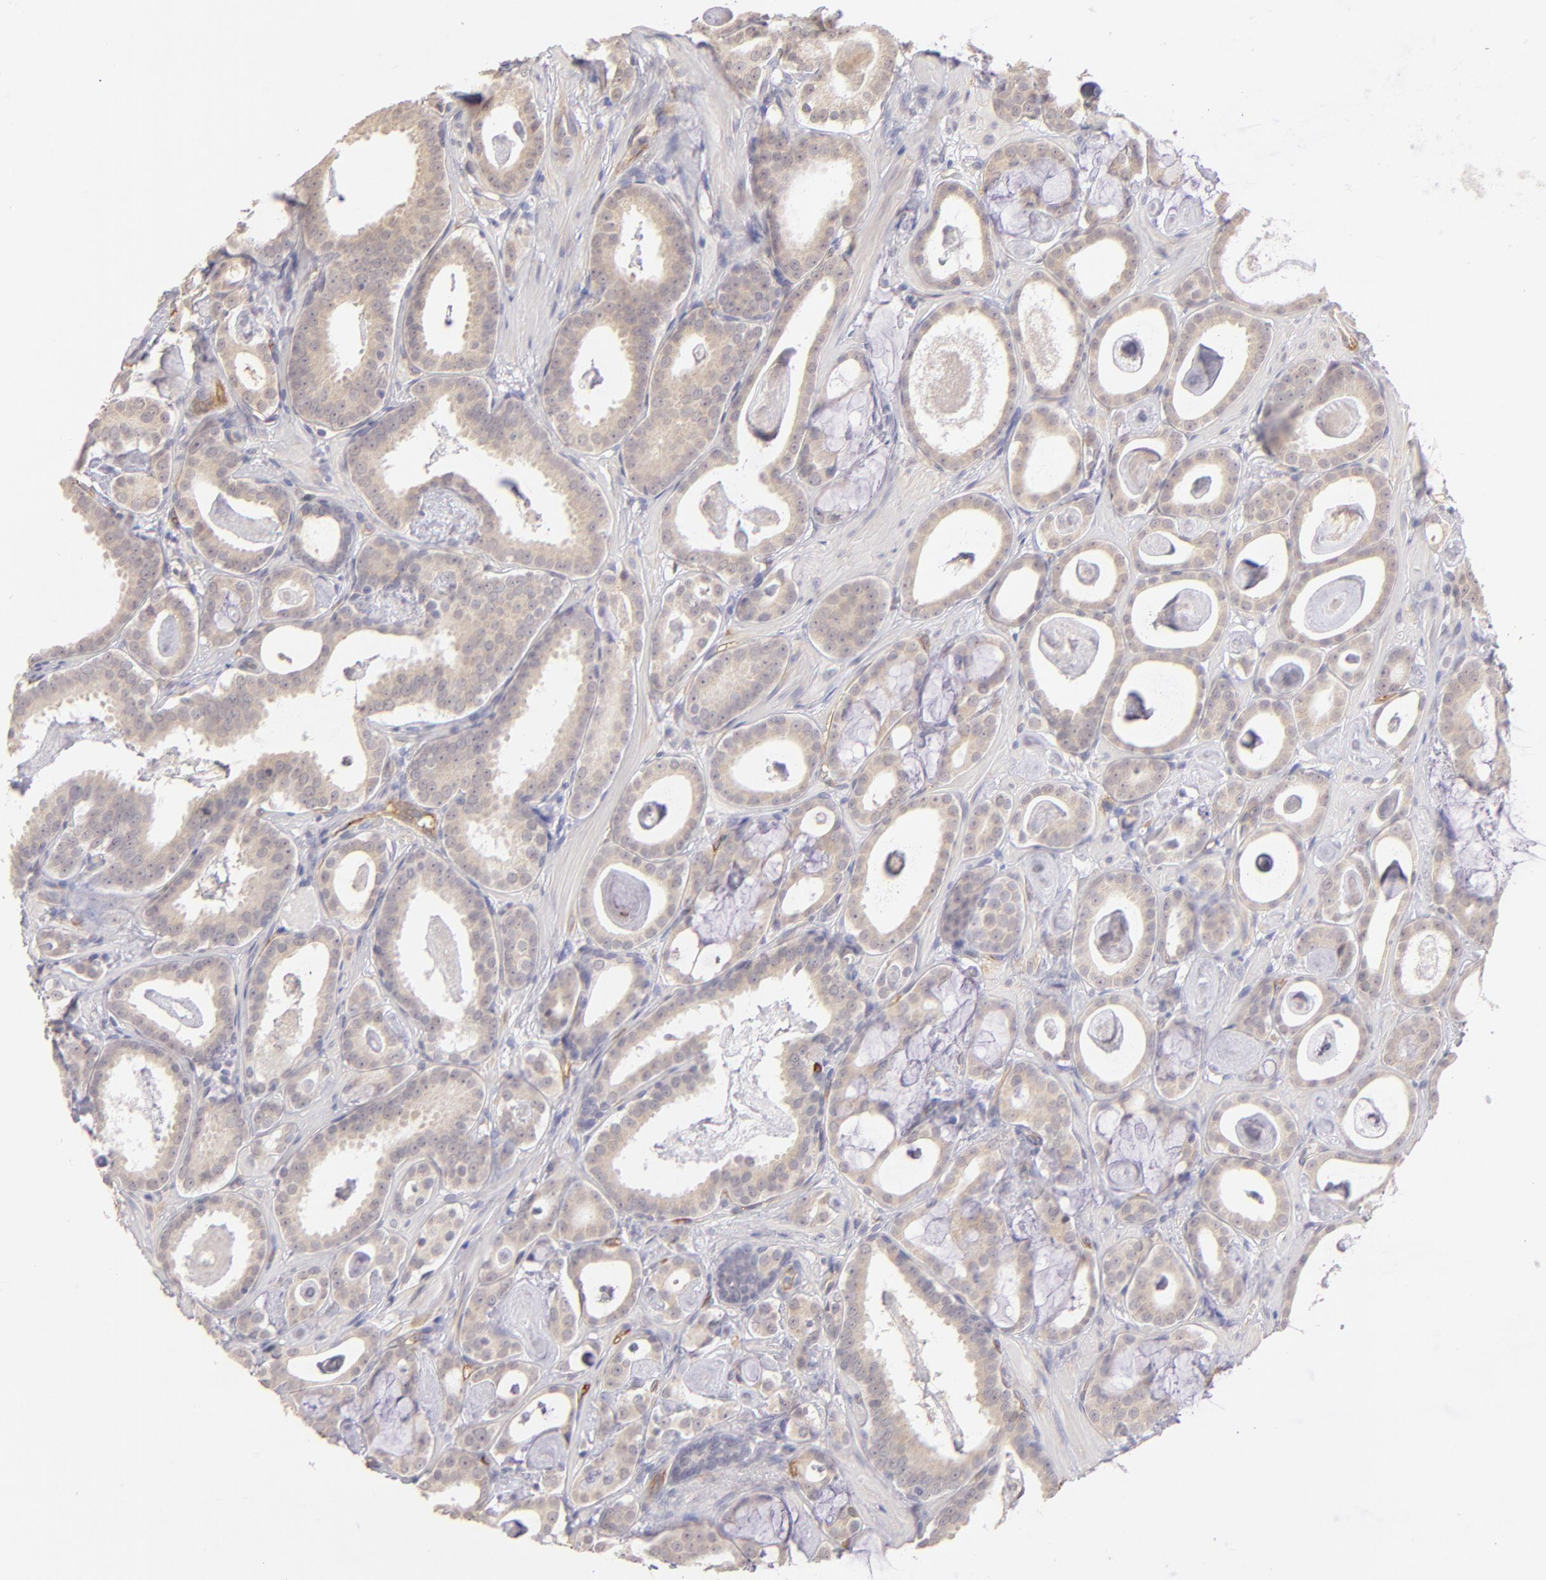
{"staining": {"intensity": "weak", "quantity": ">75%", "location": "cytoplasmic/membranous"}, "tissue": "prostate cancer", "cell_type": "Tumor cells", "image_type": "cancer", "snomed": [{"axis": "morphology", "description": "Adenocarcinoma, Low grade"}, {"axis": "topography", "description": "Prostate"}], "caption": "Approximately >75% of tumor cells in human prostate cancer exhibit weak cytoplasmic/membranous protein positivity as visualized by brown immunohistochemical staining.", "gene": "THBD", "patient": {"sex": "male", "age": 57}}